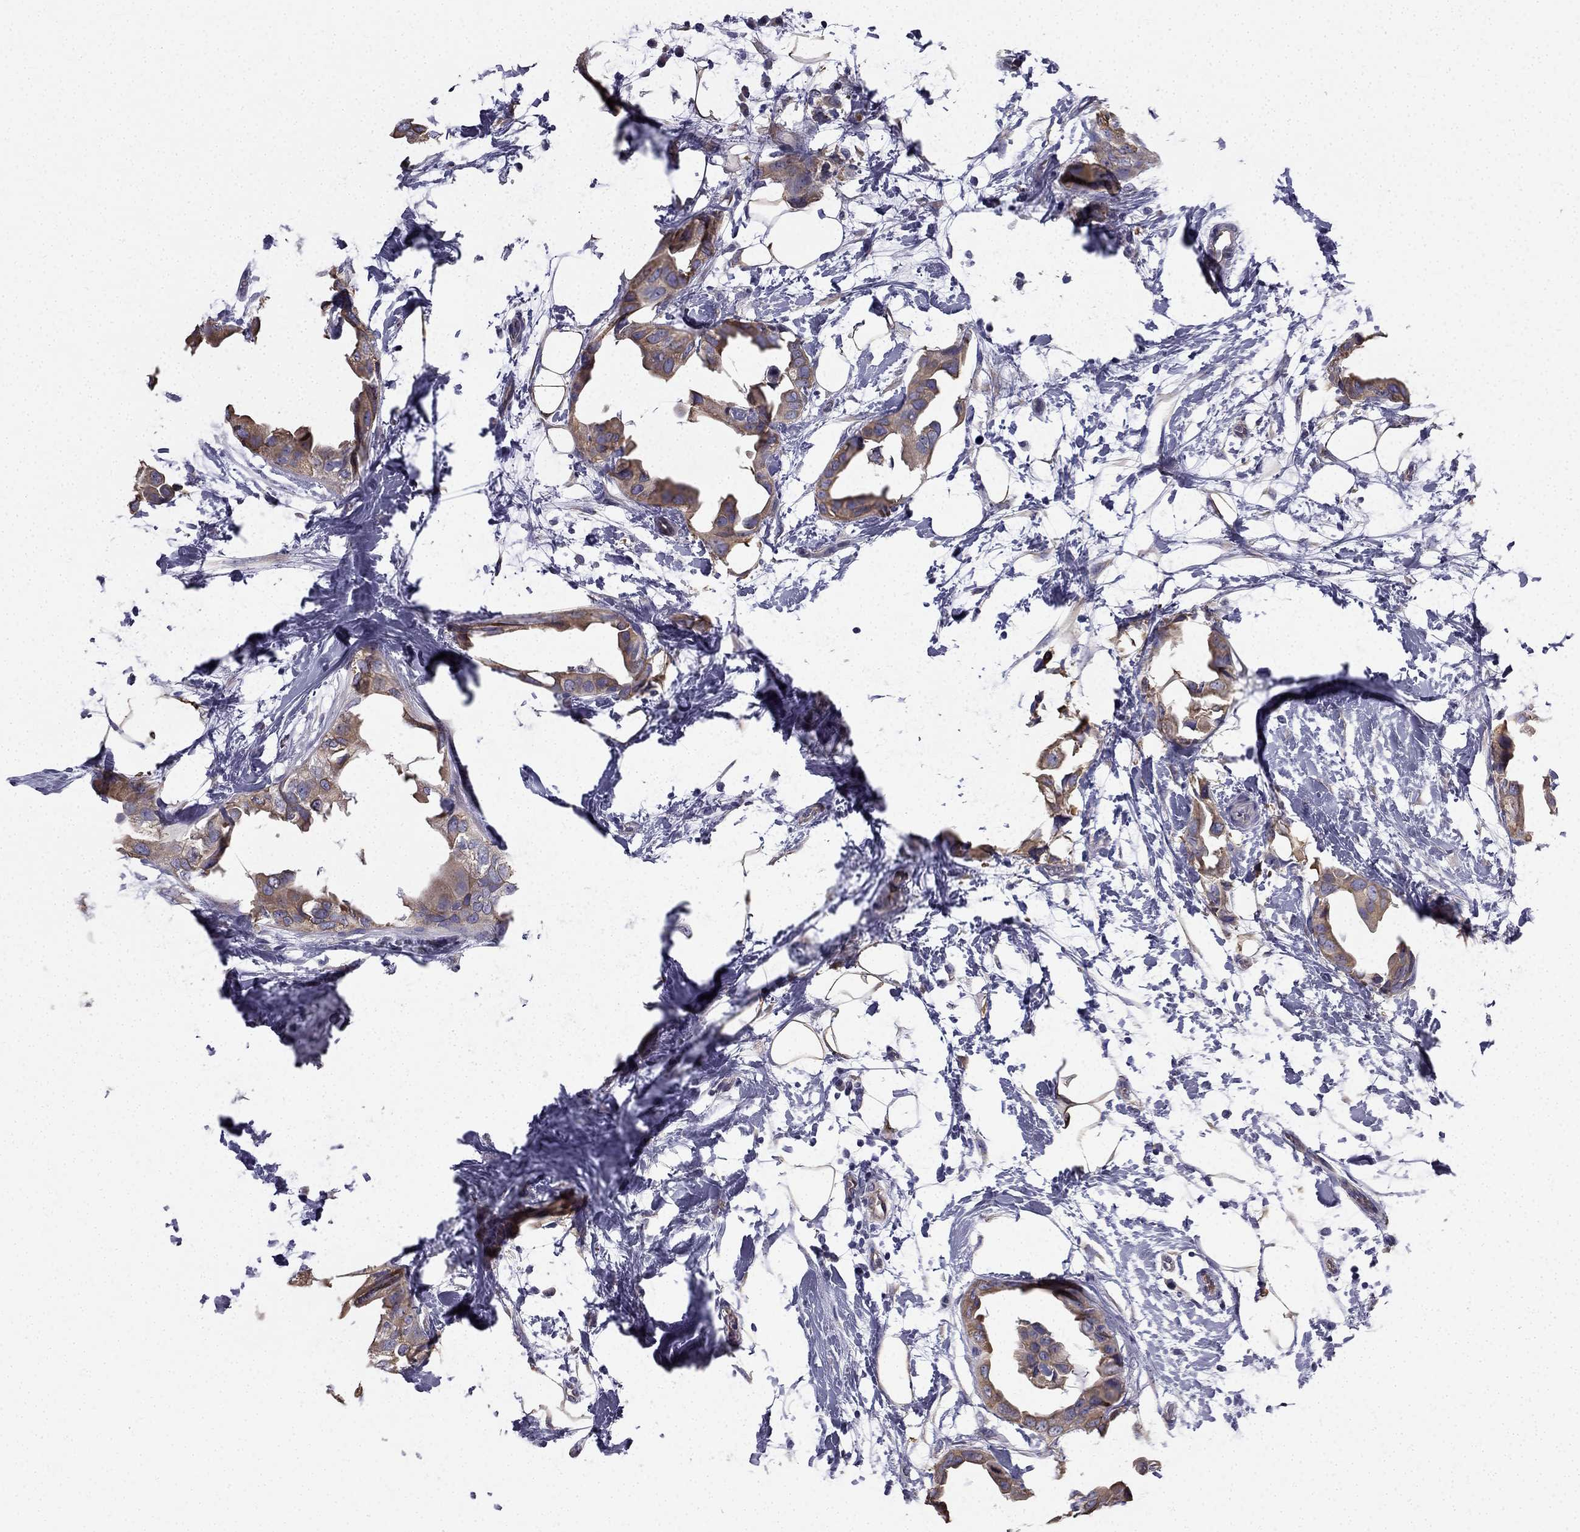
{"staining": {"intensity": "moderate", "quantity": ">75%", "location": "cytoplasmic/membranous"}, "tissue": "breast cancer", "cell_type": "Tumor cells", "image_type": "cancer", "snomed": [{"axis": "morphology", "description": "Normal tissue, NOS"}, {"axis": "morphology", "description": "Duct carcinoma"}, {"axis": "topography", "description": "Breast"}], "caption": "Immunohistochemical staining of human breast infiltrating ductal carcinoma exhibits medium levels of moderate cytoplasmic/membranous expression in approximately >75% of tumor cells. (Brightfield microscopy of DAB IHC at high magnification).", "gene": "CCDC40", "patient": {"sex": "female", "age": 40}}